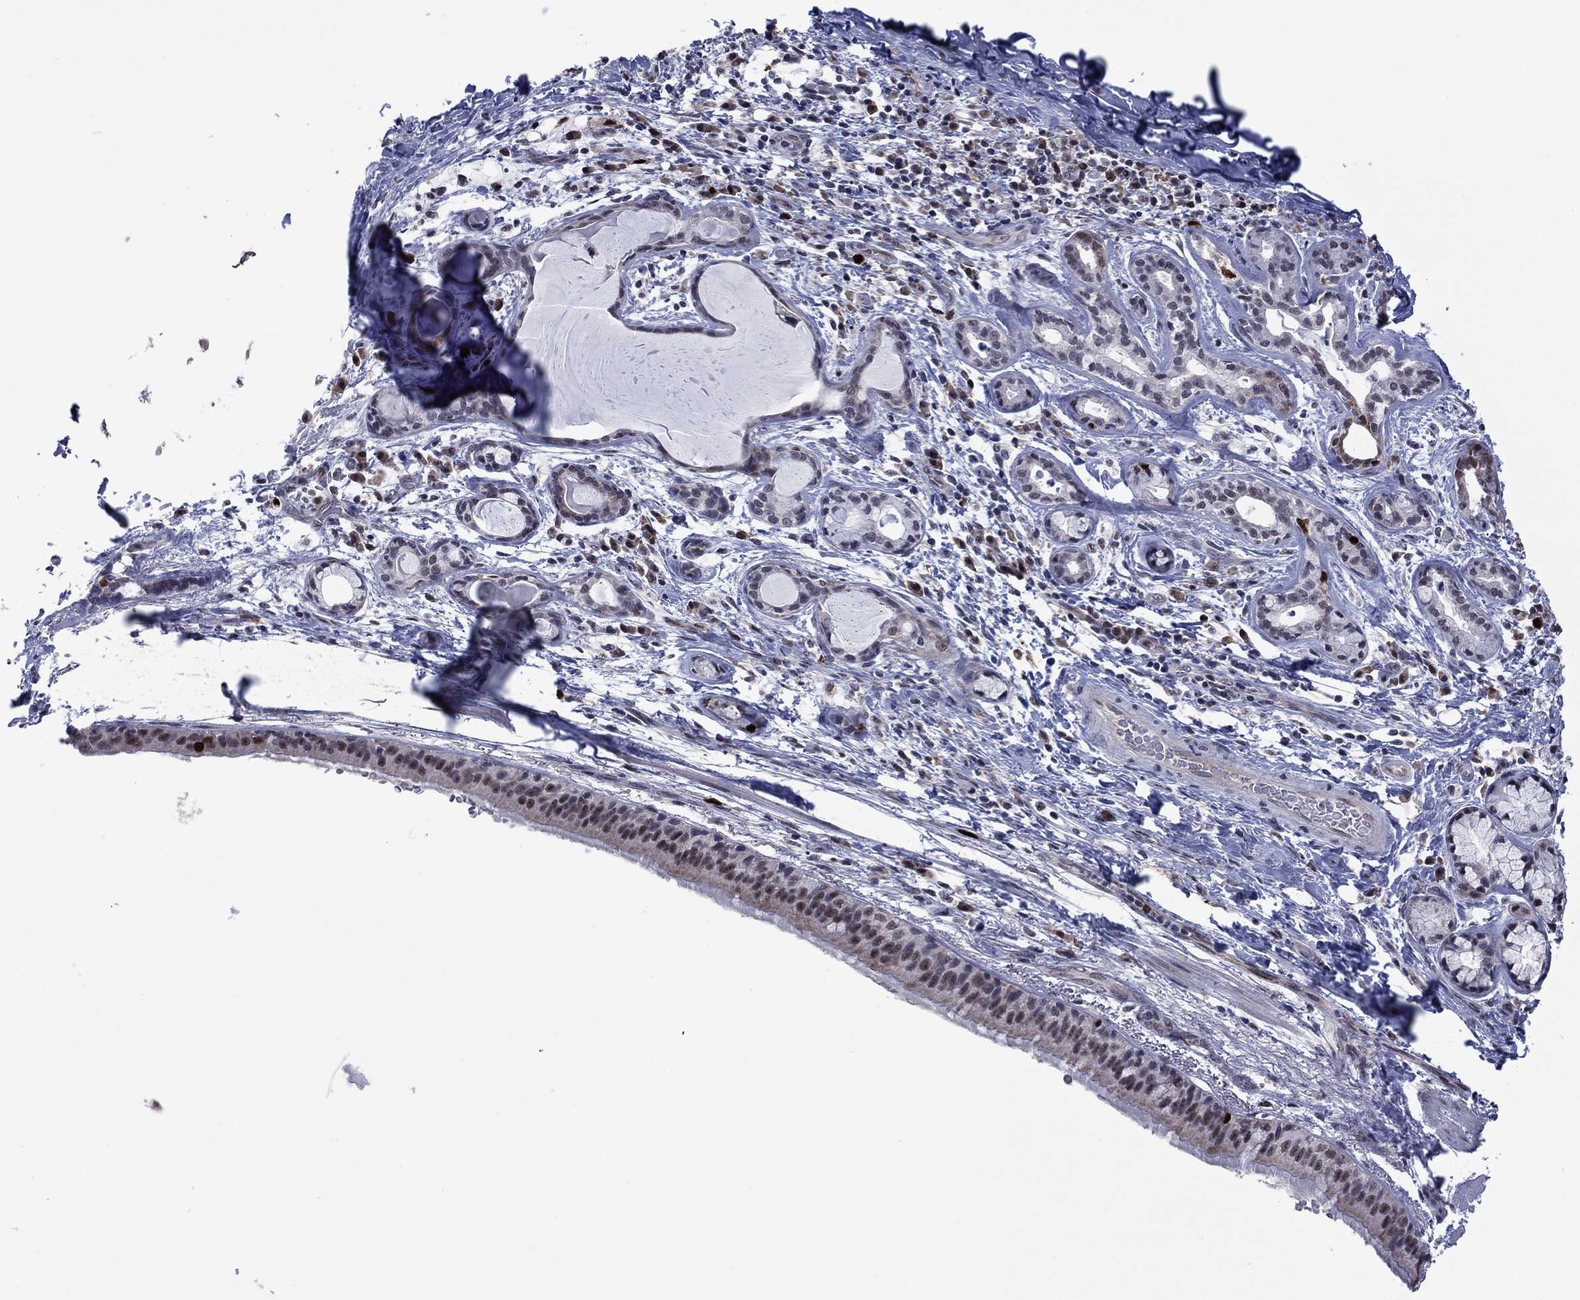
{"staining": {"intensity": "moderate", "quantity": "<25%", "location": "nuclear"}, "tissue": "bronchus", "cell_type": "Respiratory epithelial cells", "image_type": "normal", "snomed": [{"axis": "morphology", "description": "Normal tissue, NOS"}, {"axis": "morphology", "description": "Squamous cell carcinoma, NOS"}, {"axis": "topography", "description": "Bronchus"}, {"axis": "topography", "description": "Lung"}], "caption": "High-power microscopy captured an IHC image of normal bronchus, revealing moderate nuclear positivity in approximately <25% of respiratory epithelial cells. Using DAB (brown) and hematoxylin (blue) stains, captured at high magnification using brightfield microscopy.", "gene": "CDCA5", "patient": {"sex": "male", "age": 69}}